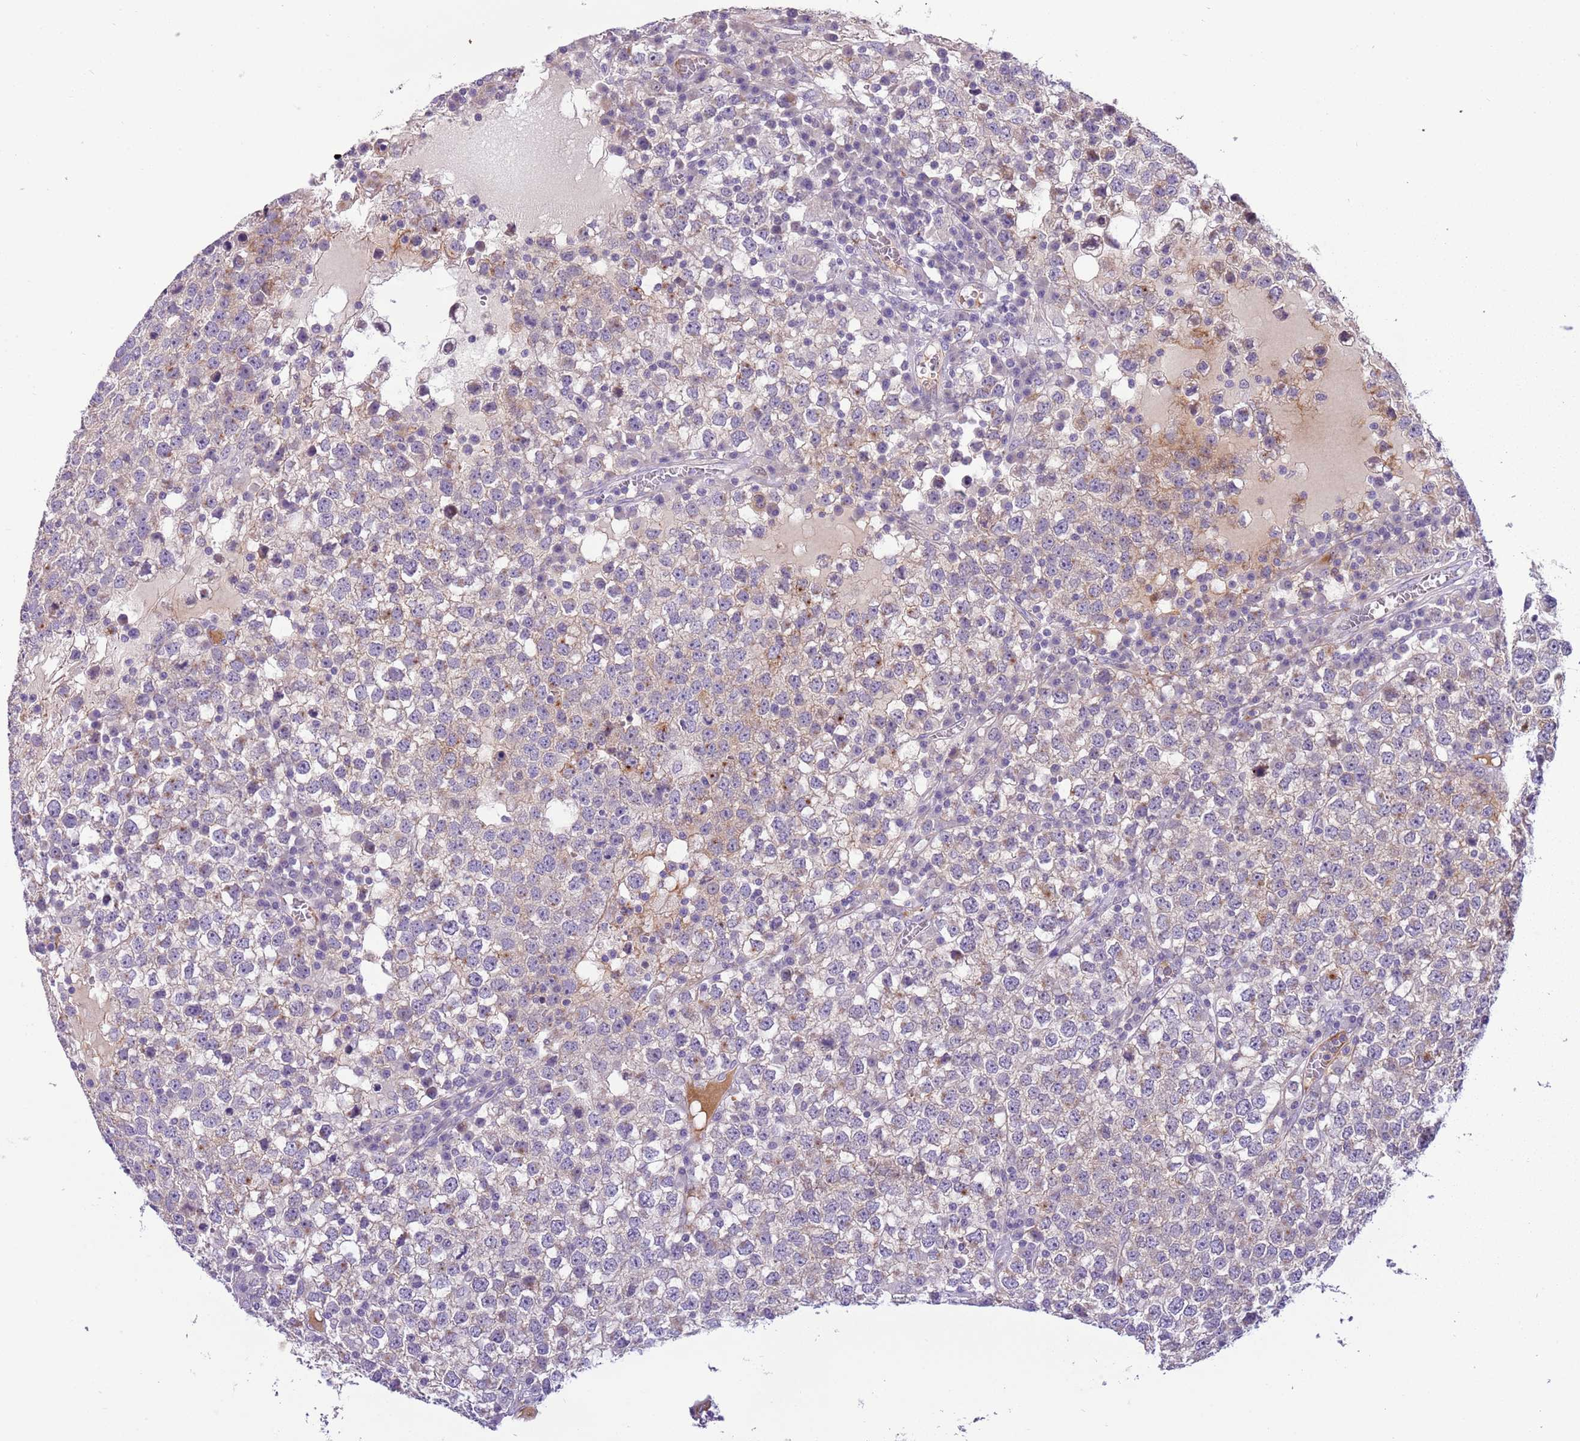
{"staining": {"intensity": "negative", "quantity": "none", "location": "none"}, "tissue": "testis cancer", "cell_type": "Tumor cells", "image_type": "cancer", "snomed": [{"axis": "morphology", "description": "Seminoma, NOS"}, {"axis": "topography", "description": "Testis"}], "caption": "Tumor cells show no significant expression in testis cancer (seminoma). Brightfield microscopy of IHC stained with DAB (brown) and hematoxylin (blue), captured at high magnification.", "gene": "SCAMP5", "patient": {"sex": "male", "age": 65}}